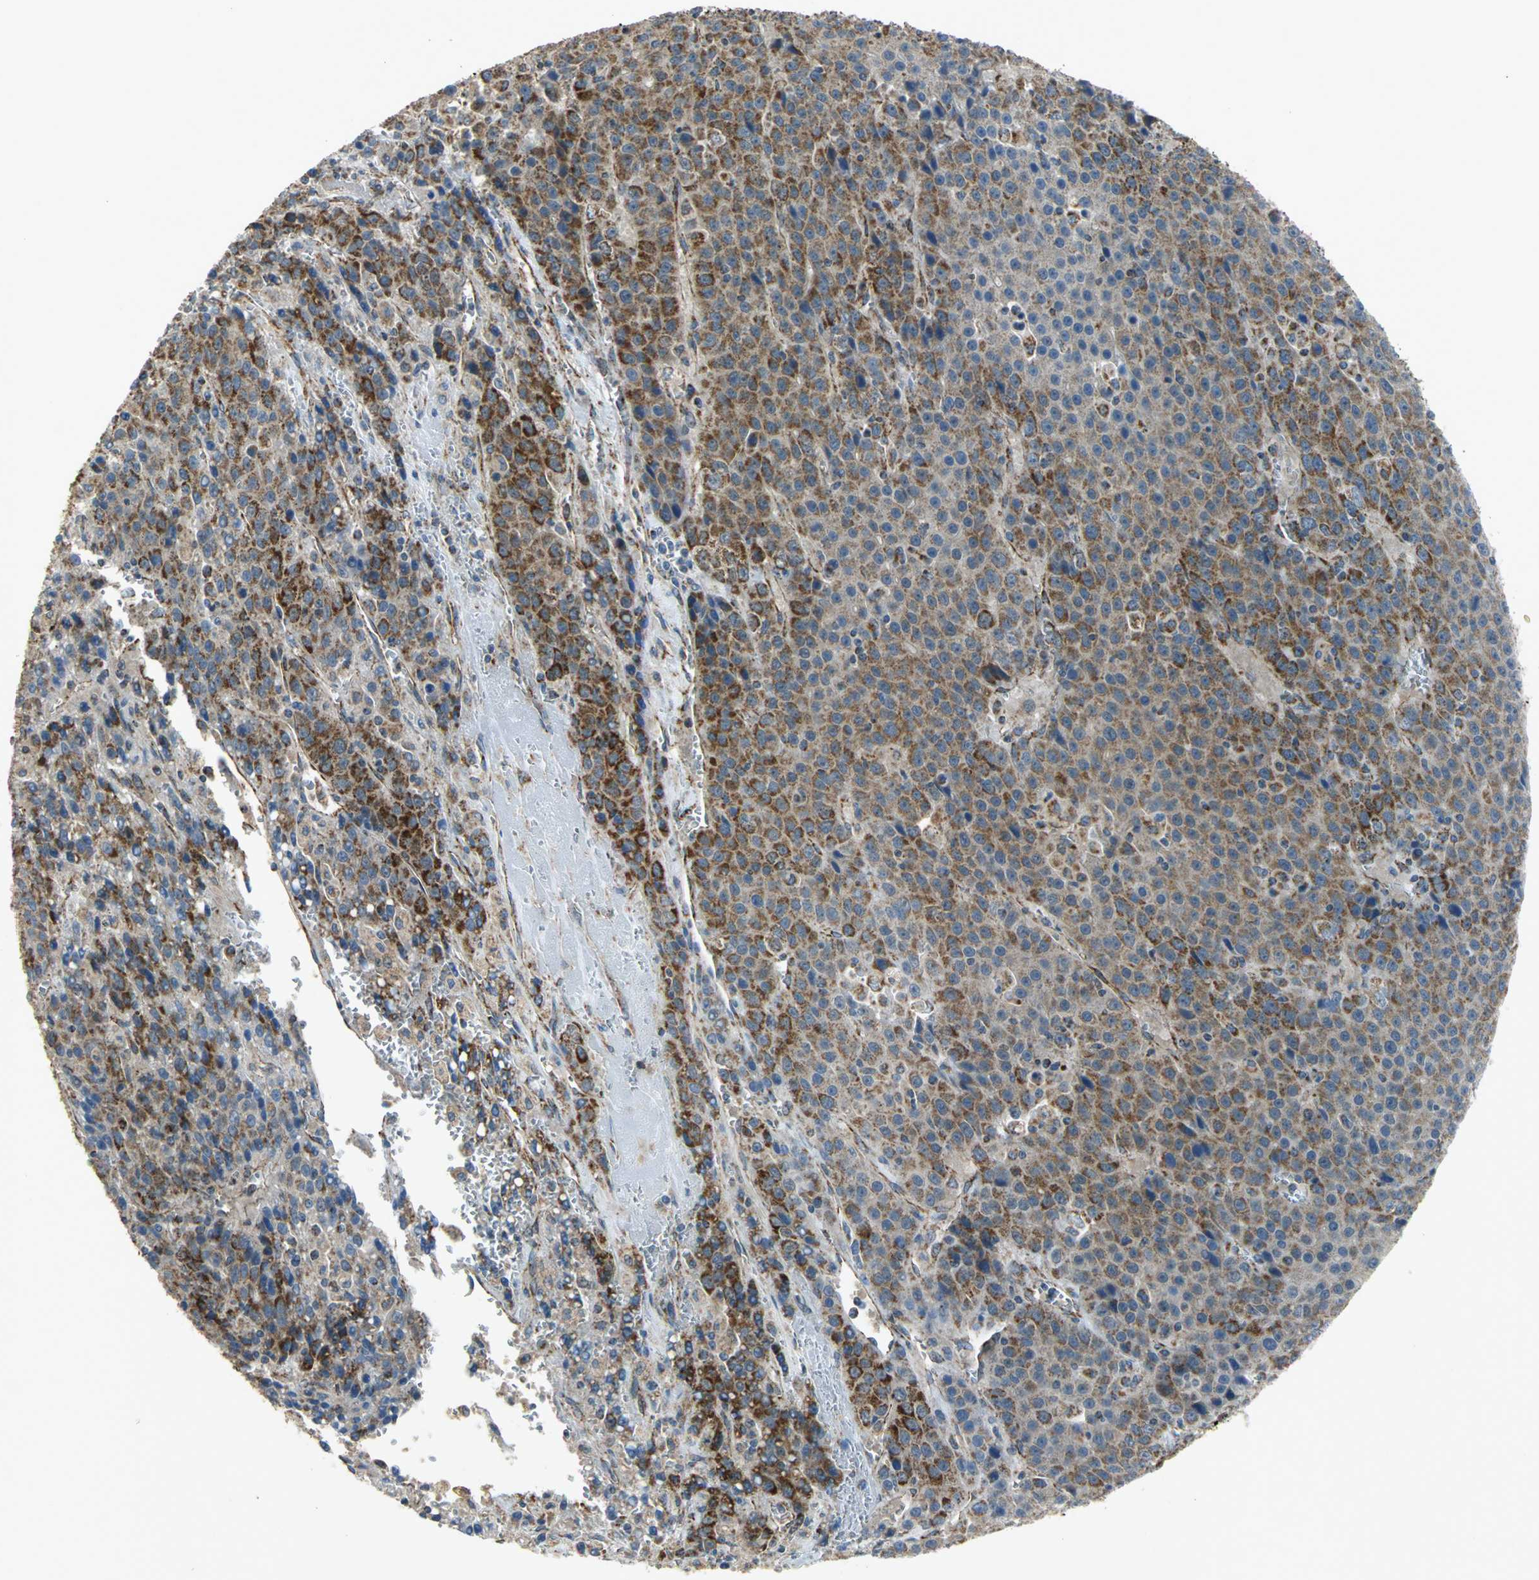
{"staining": {"intensity": "strong", "quantity": ">75%", "location": "cytoplasmic/membranous"}, "tissue": "liver cancer", "cell_type": "Tumor cells", "image_type": "cancer", "snomed": [{"axis": "morphology", "description": "Carcinoma, Hepatocellular, NOS"}, {"axis": "topography", "description": "Liver"}], "caption": "High-magnification brightfield microscopy of liver cancer stained with DAB (brown) and counterstained with hematoxylin (blue). tumor cells exhibit strong cytoplasmic/membranous positivity is appreciated in about>75% of cells.", "gene": "NDUFB5", "patient": {"sex": "female", "age": 53}}